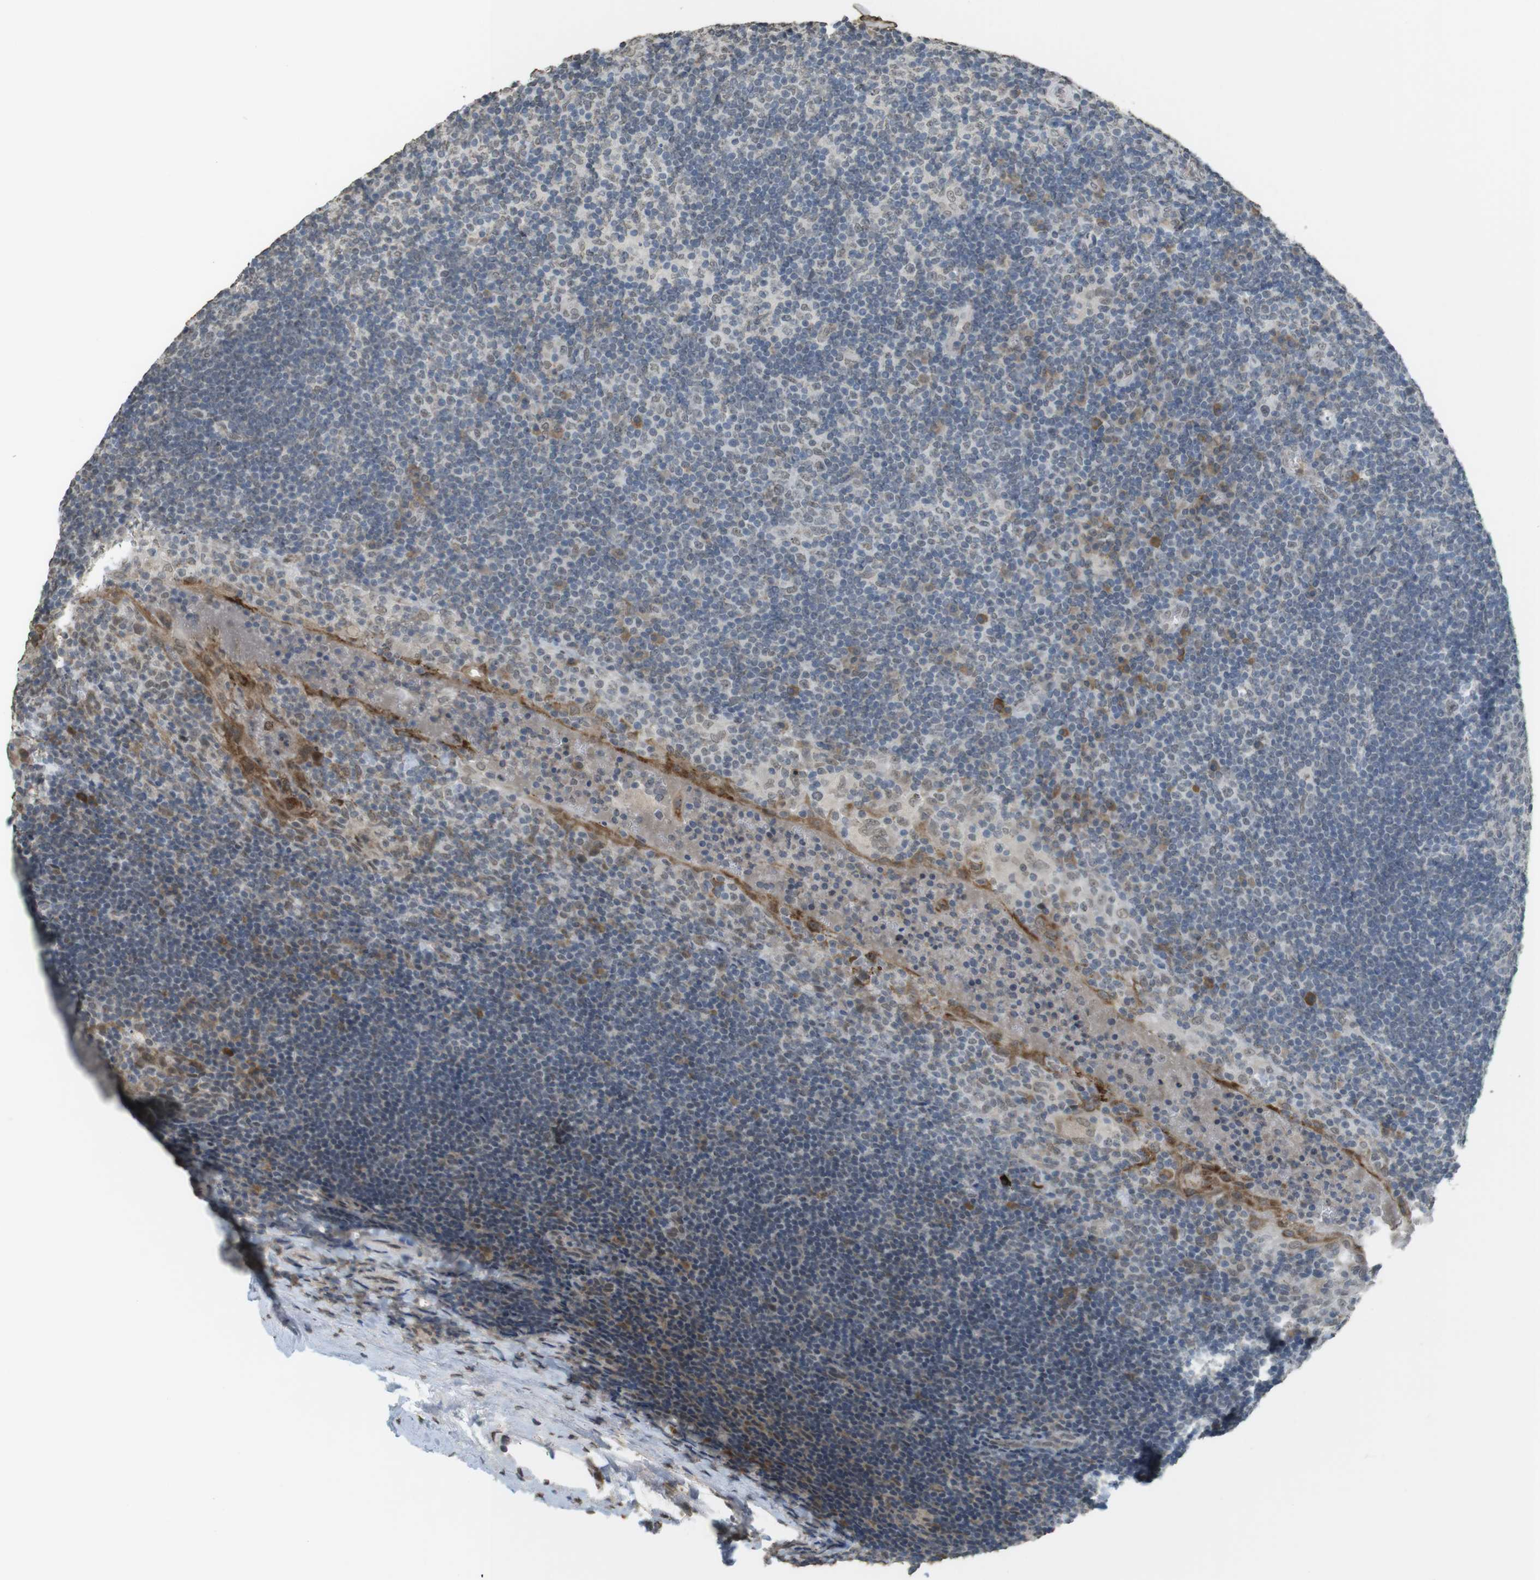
{"staining": {"intensity": "moderate", "quantity": "<25%", "location": "cytoplasmic/membranous"}, "tissue": "tonsil", "cell_type": "Germinal center cells", "image_type": "normal", "snomed": [{"axis": "morphology", "description": "Normal tissue, NOS"}, {"axis": "topography", "description": "Tonsil"}], "caption": "A brown stain labels moderate cytoplasmic/membranous expression of a protein in germinal center cells of benign tonsil. The staining is performed using DAB (3,3'-diaminobenzidine) brown chromogen to label protein expression. The nuclei are counter-stained blue using hematoxylin.", "gene": "FZD10", "patient": {"sex": "male", "age": 37}}